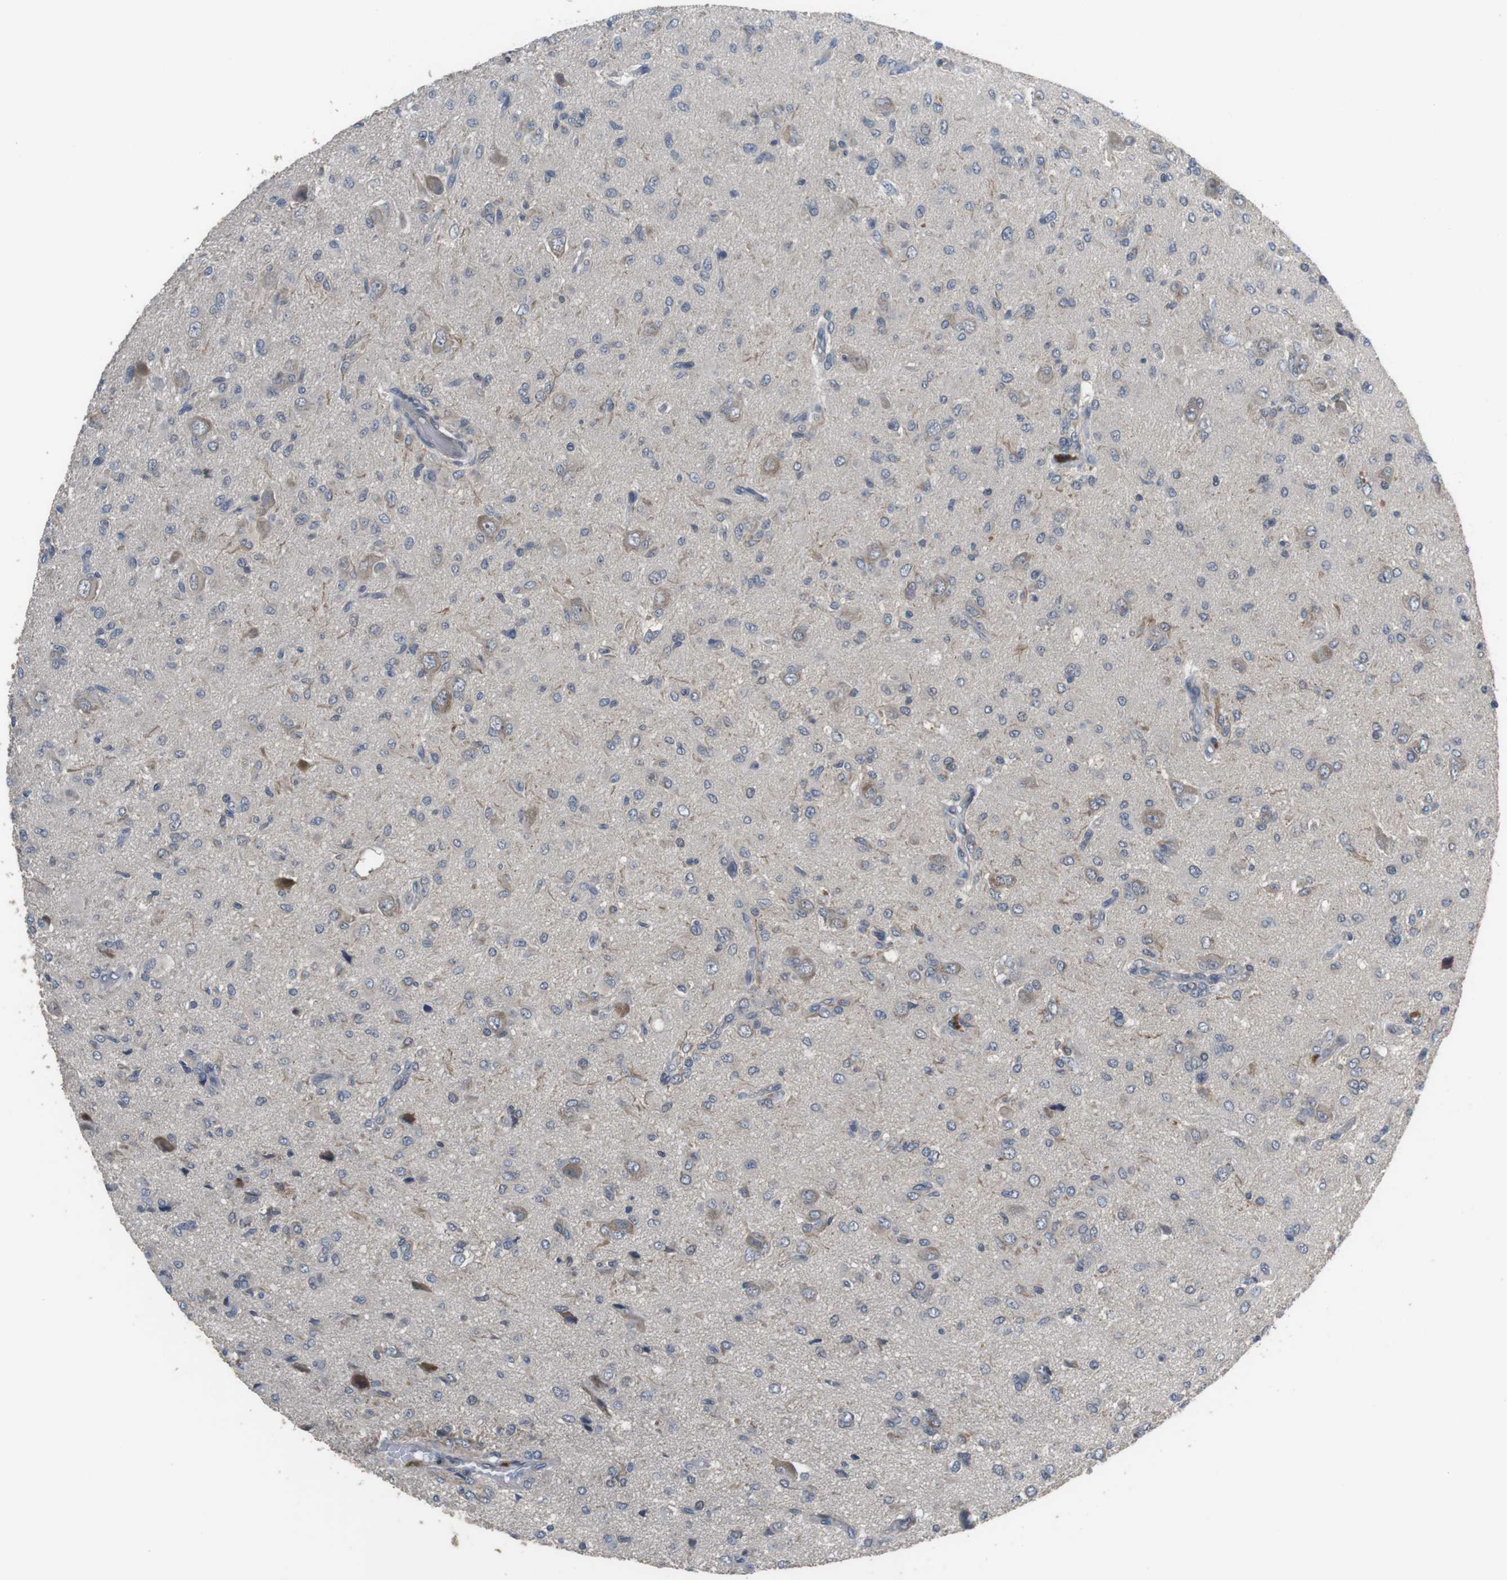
{"staining": {"intensity": "negative", "quantity": "none", "location": "none"}, "tissue": "glioma", "cell_type": "Tumor cells", "image_type": "cancer", "snomed": [{"axis": "morphology", "description": "Glioma, malignant, High grade"}, {"axis": "topography", "description": "Brain"}], "caption": "This image is of high-grade glioma (malignant) stained with IHC to label a protein in brown with the nuclei are counter-stained blue. There is no expression in tumor cells.", "gene": "ADGRL3", "patient": {"sex": "female", "age": 59}}